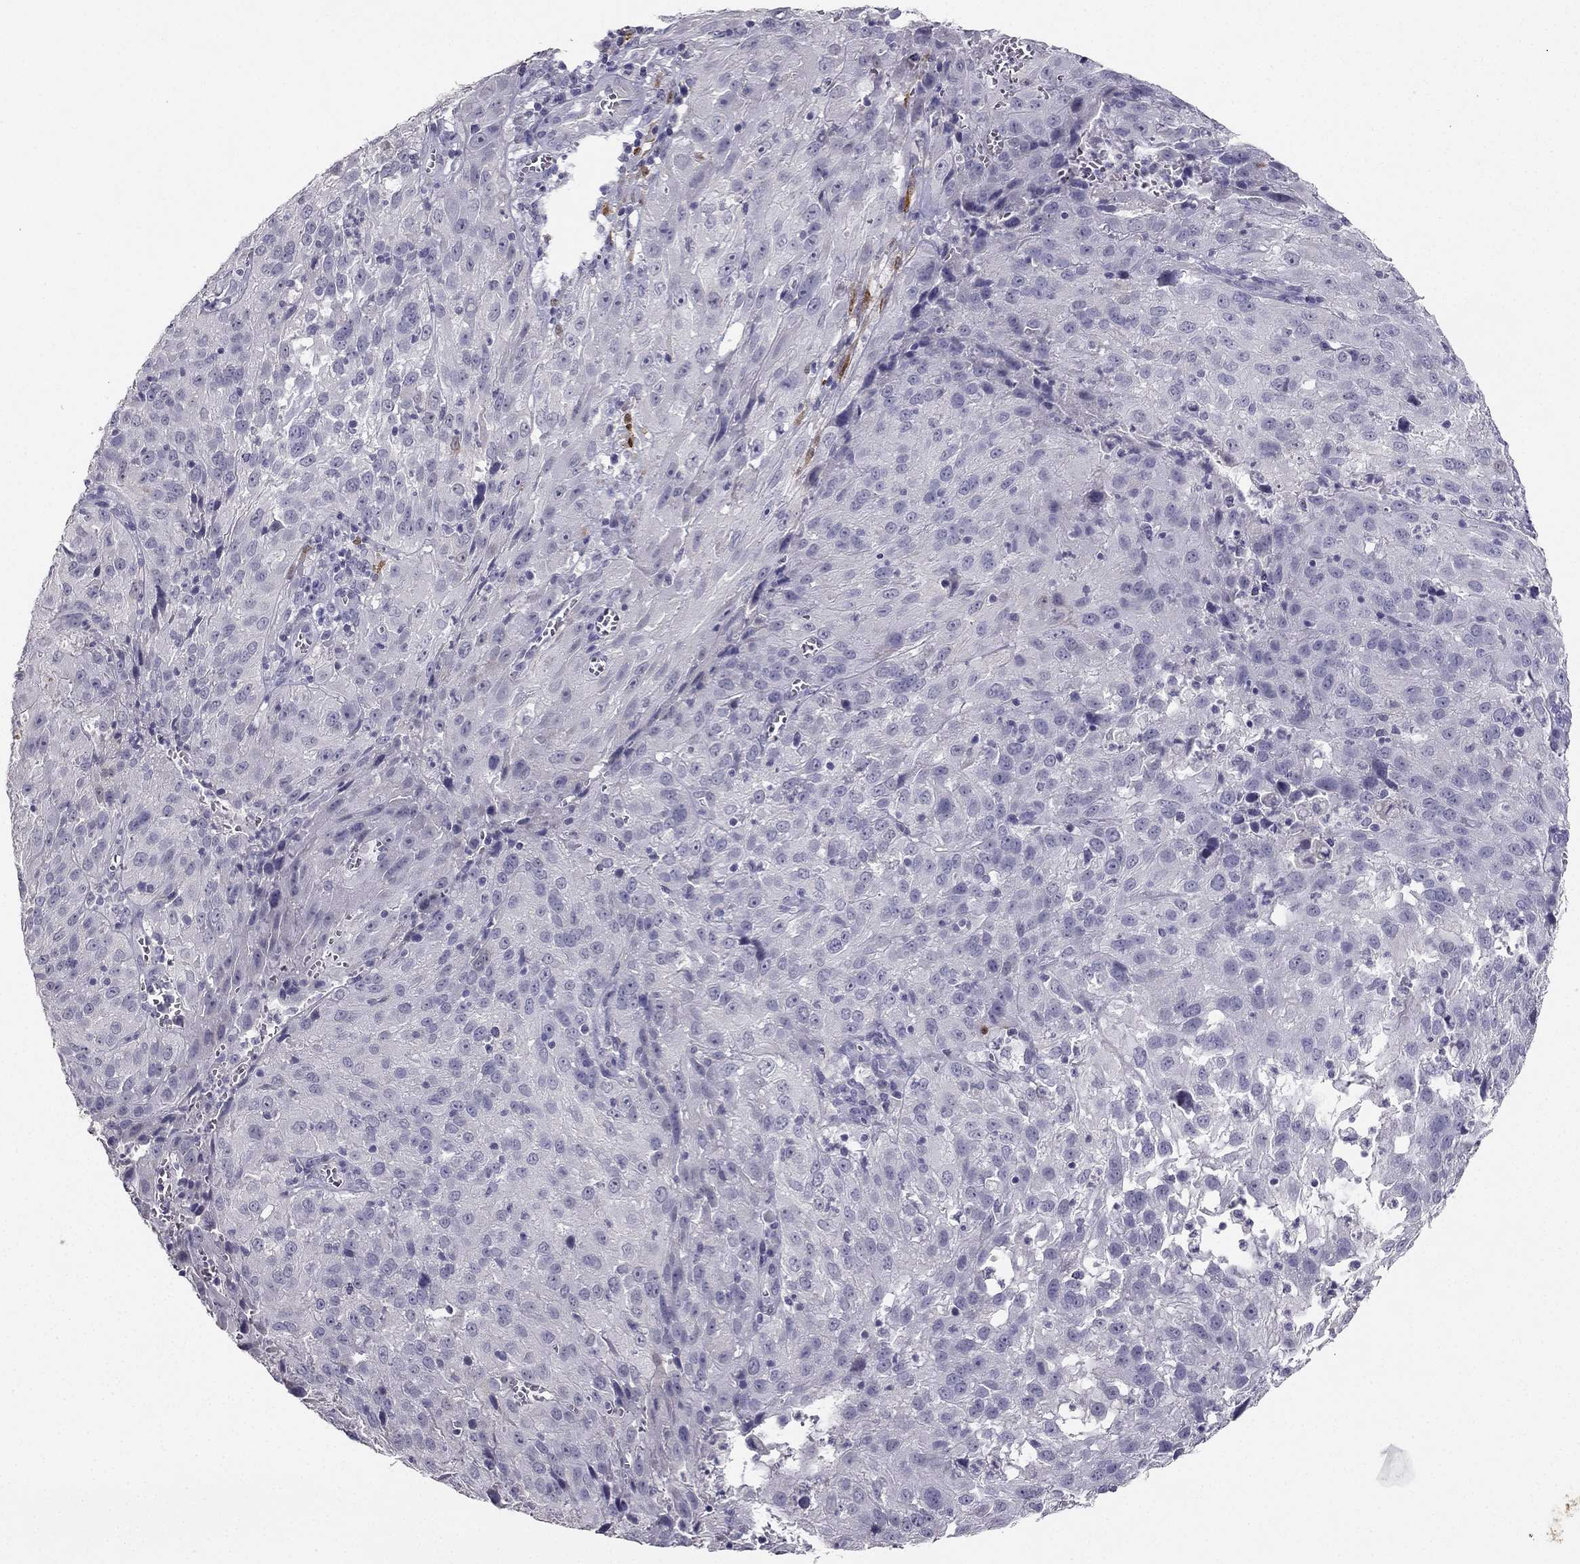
{"staining": {"intensity": "negative", "quantity": "none", "location": "none"}, "tissue": "cervical cancer", "cell_type": "Tumor cells", "image_type": "cancer", "snomed": [{"axis": "morphology", "description": "Squamous cell carcinoma, NOS"}, {"axis": "topography", "description": "Cervix"}], "caption": "Tumor cells are negative for brown protein staining in cervical squamous cell carcinoma.", "gene": "CALB2", "patient": {"sex": "female", "age": 32}}